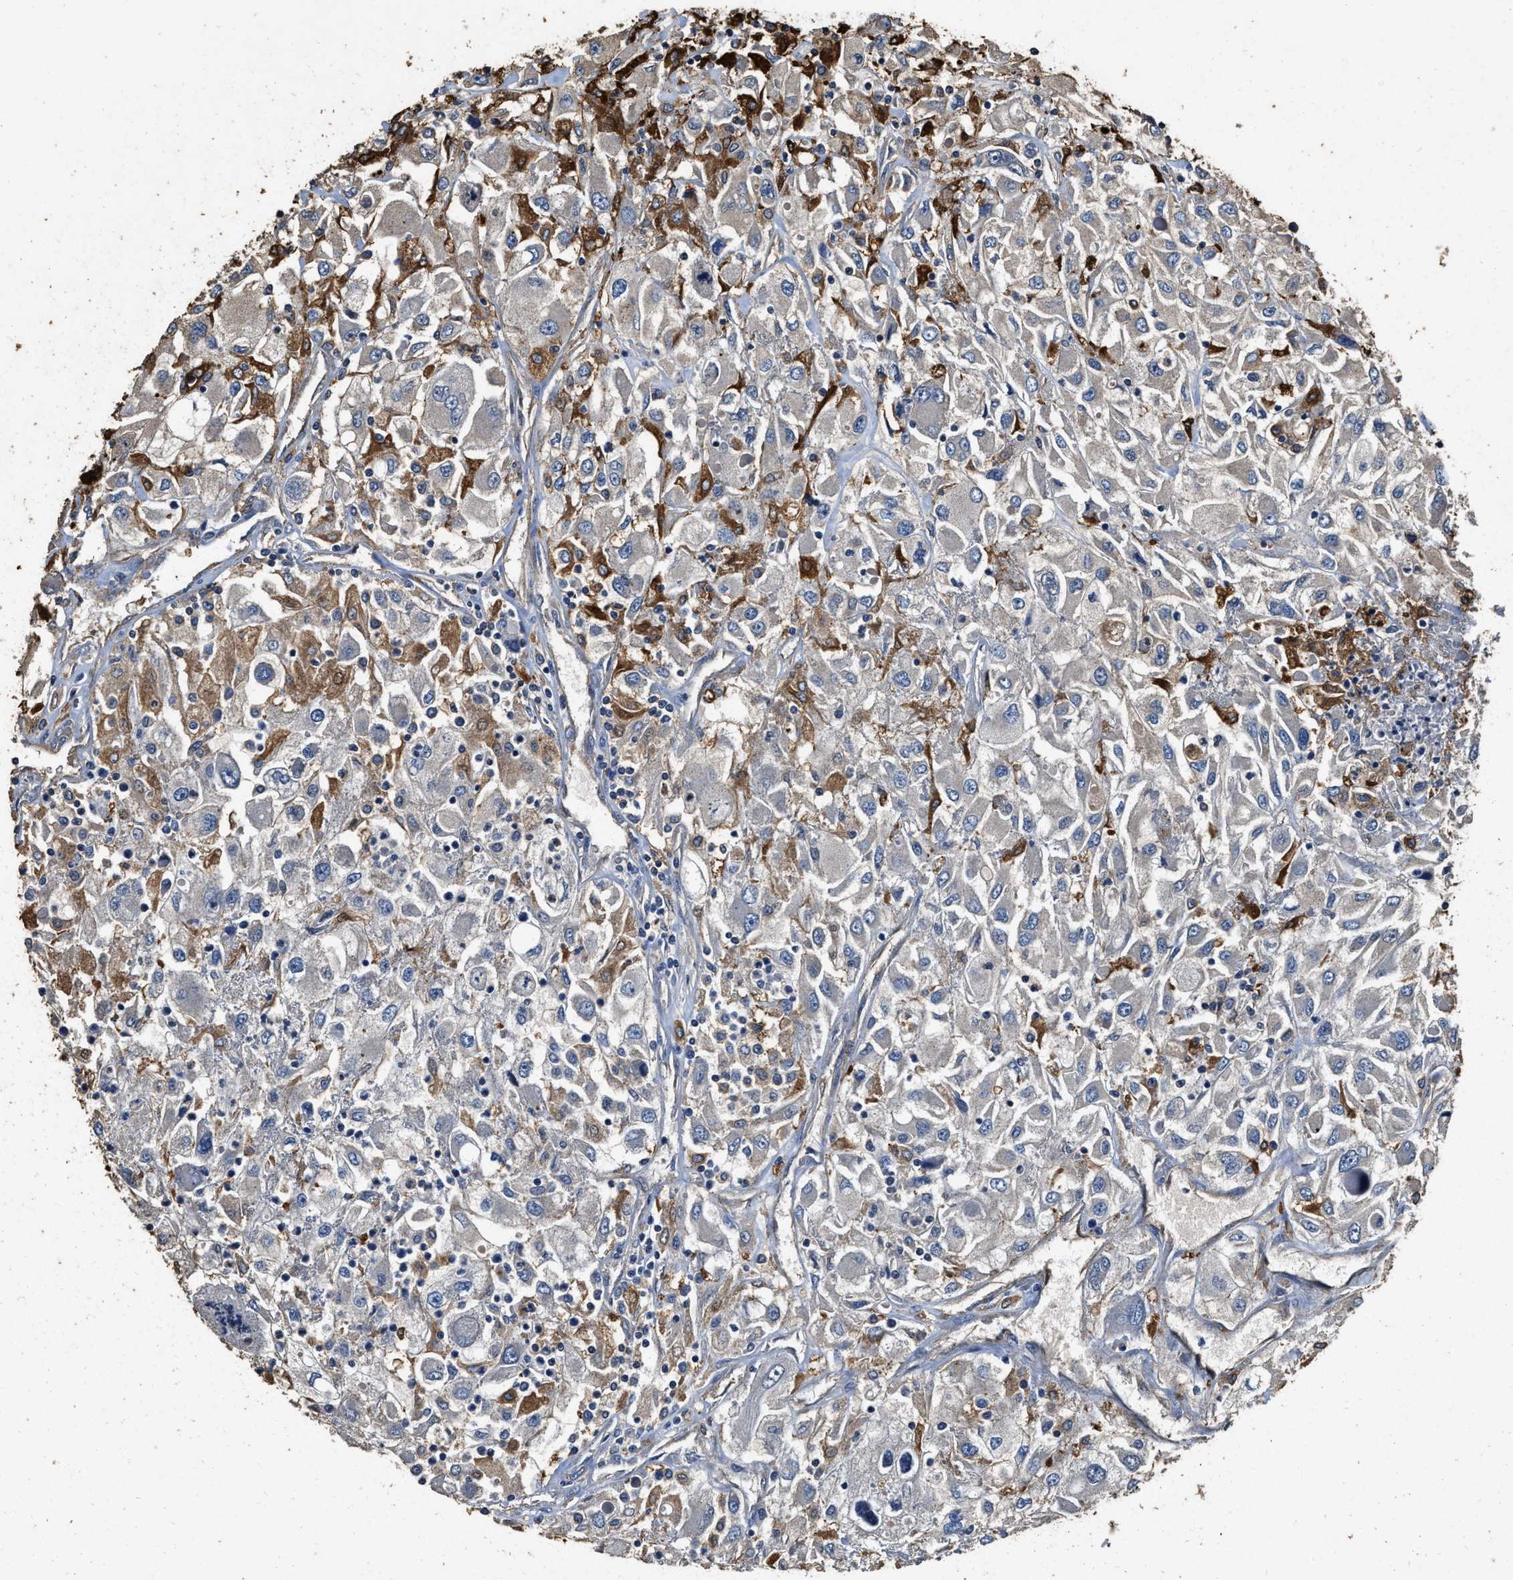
{"staining": {"intensity": "moderate", "quantity": "<25%", "location": "cytoplasmic/membranous"}, "tissue": "renal cancer", "cell_type": "Tumor cells", "image_type": "cancer", "snomed": [{"axis": "morphology", "description": "Adenocarcinoma, NOS"}, {"axis": "topography", "description": "Kidney"}], "caption": "Renal cancer (adenocarcinoma) stained with a protein marker shows moderate staining in tumor cells.", "gene": "MIB1", "patient": {"sex": "female", "age": 52}}